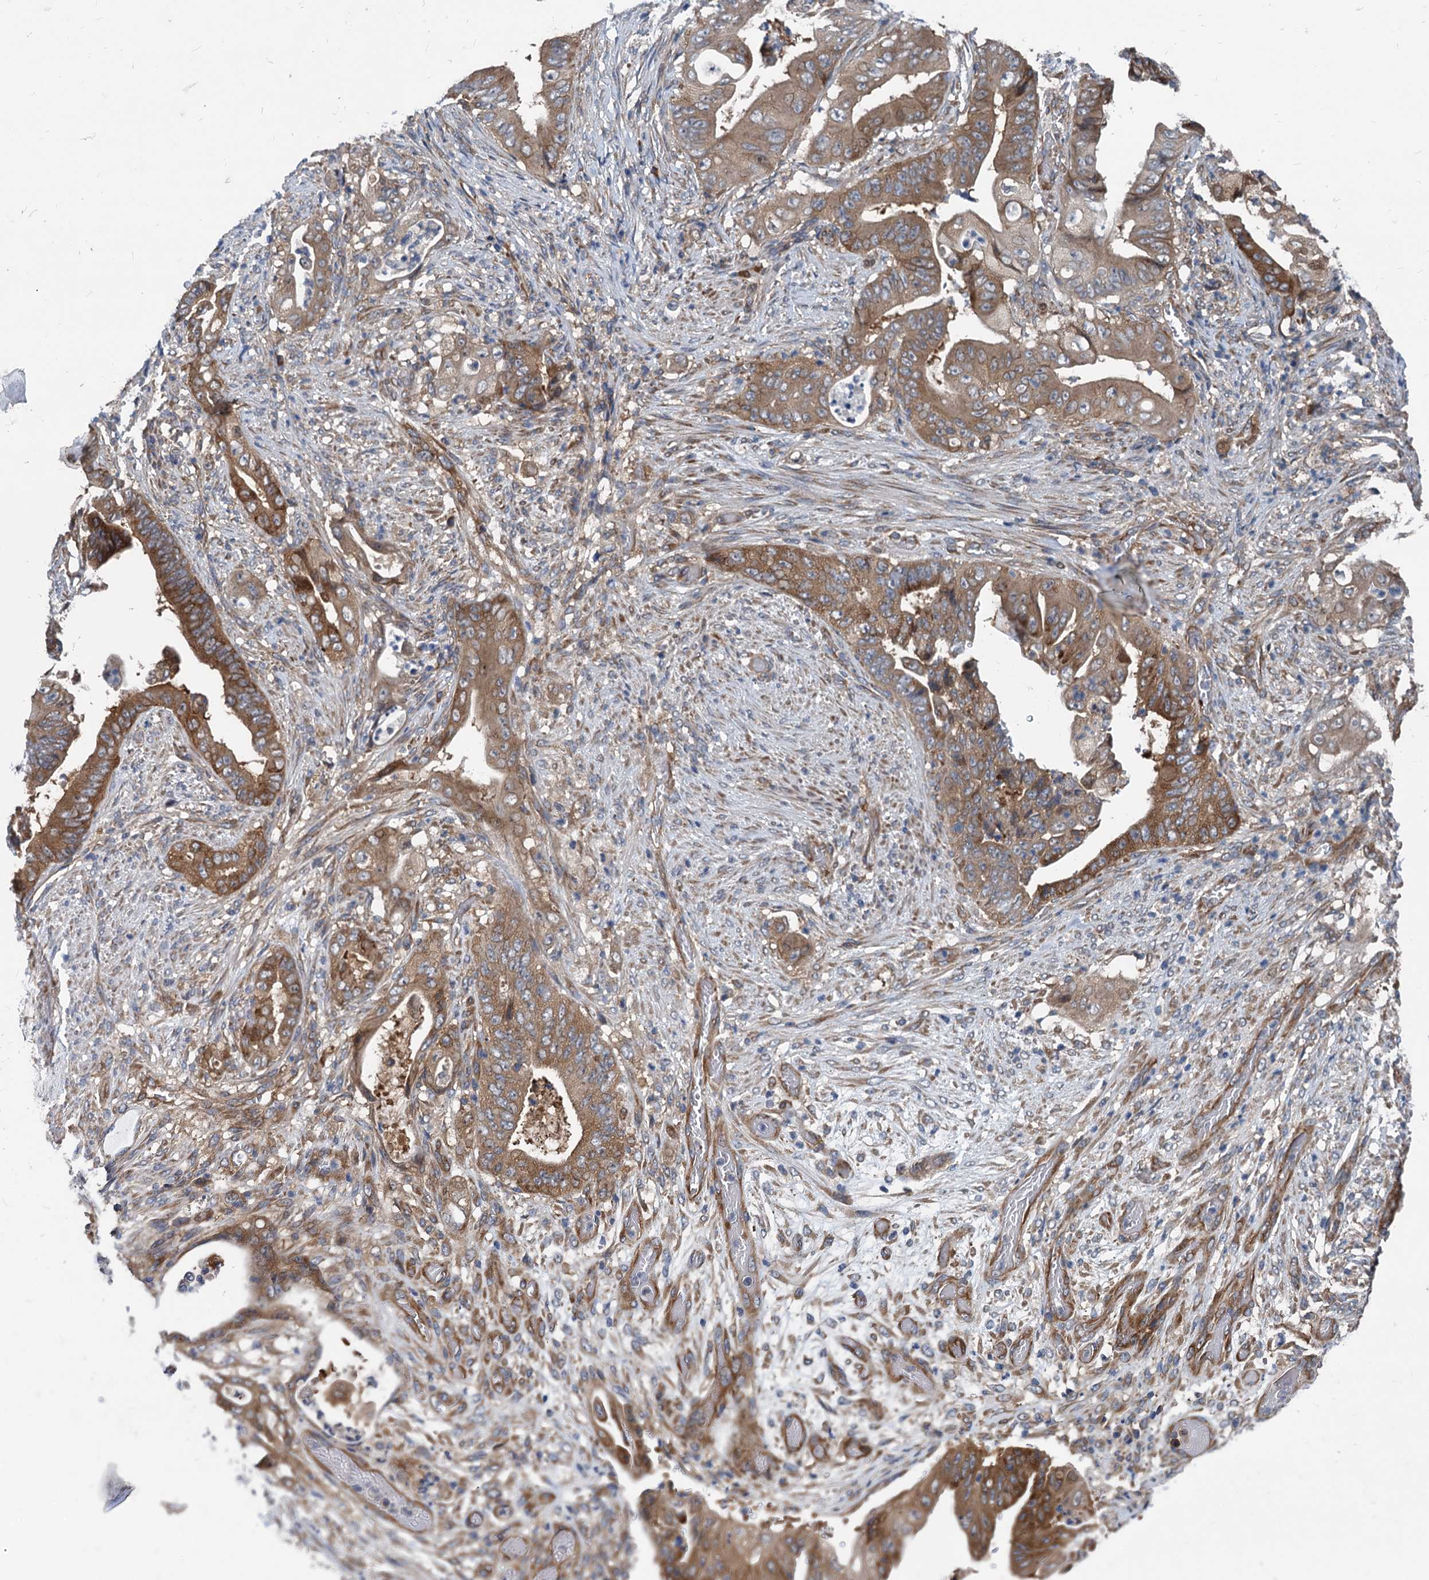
{"staining": {"intensity": "moderate", "quantity": ">75%", "location": "cytoplasmic/membranous"}, "tissue": "stomach cancer", "cell_type": "Tumor cells", "image_type": "cancer", "snomed": [{"axis": "morphology", "description": "Adenocarcinoma, NOS"}, {"axis": "topography", "description": "Stomach"}], "caption": "Immunohistochemistry photomicrograph of neoplastic tissue: human stomach cancer stained using immunohistochemistry displays medium levels of moderate protein expression localized specifically in the cytoplasmic/membranous of tumor cells, appearing as a cytoplasmic/membranous brown color.", "gene": "EIF2B2", "patient": {"sex": "female", "age": 73}}